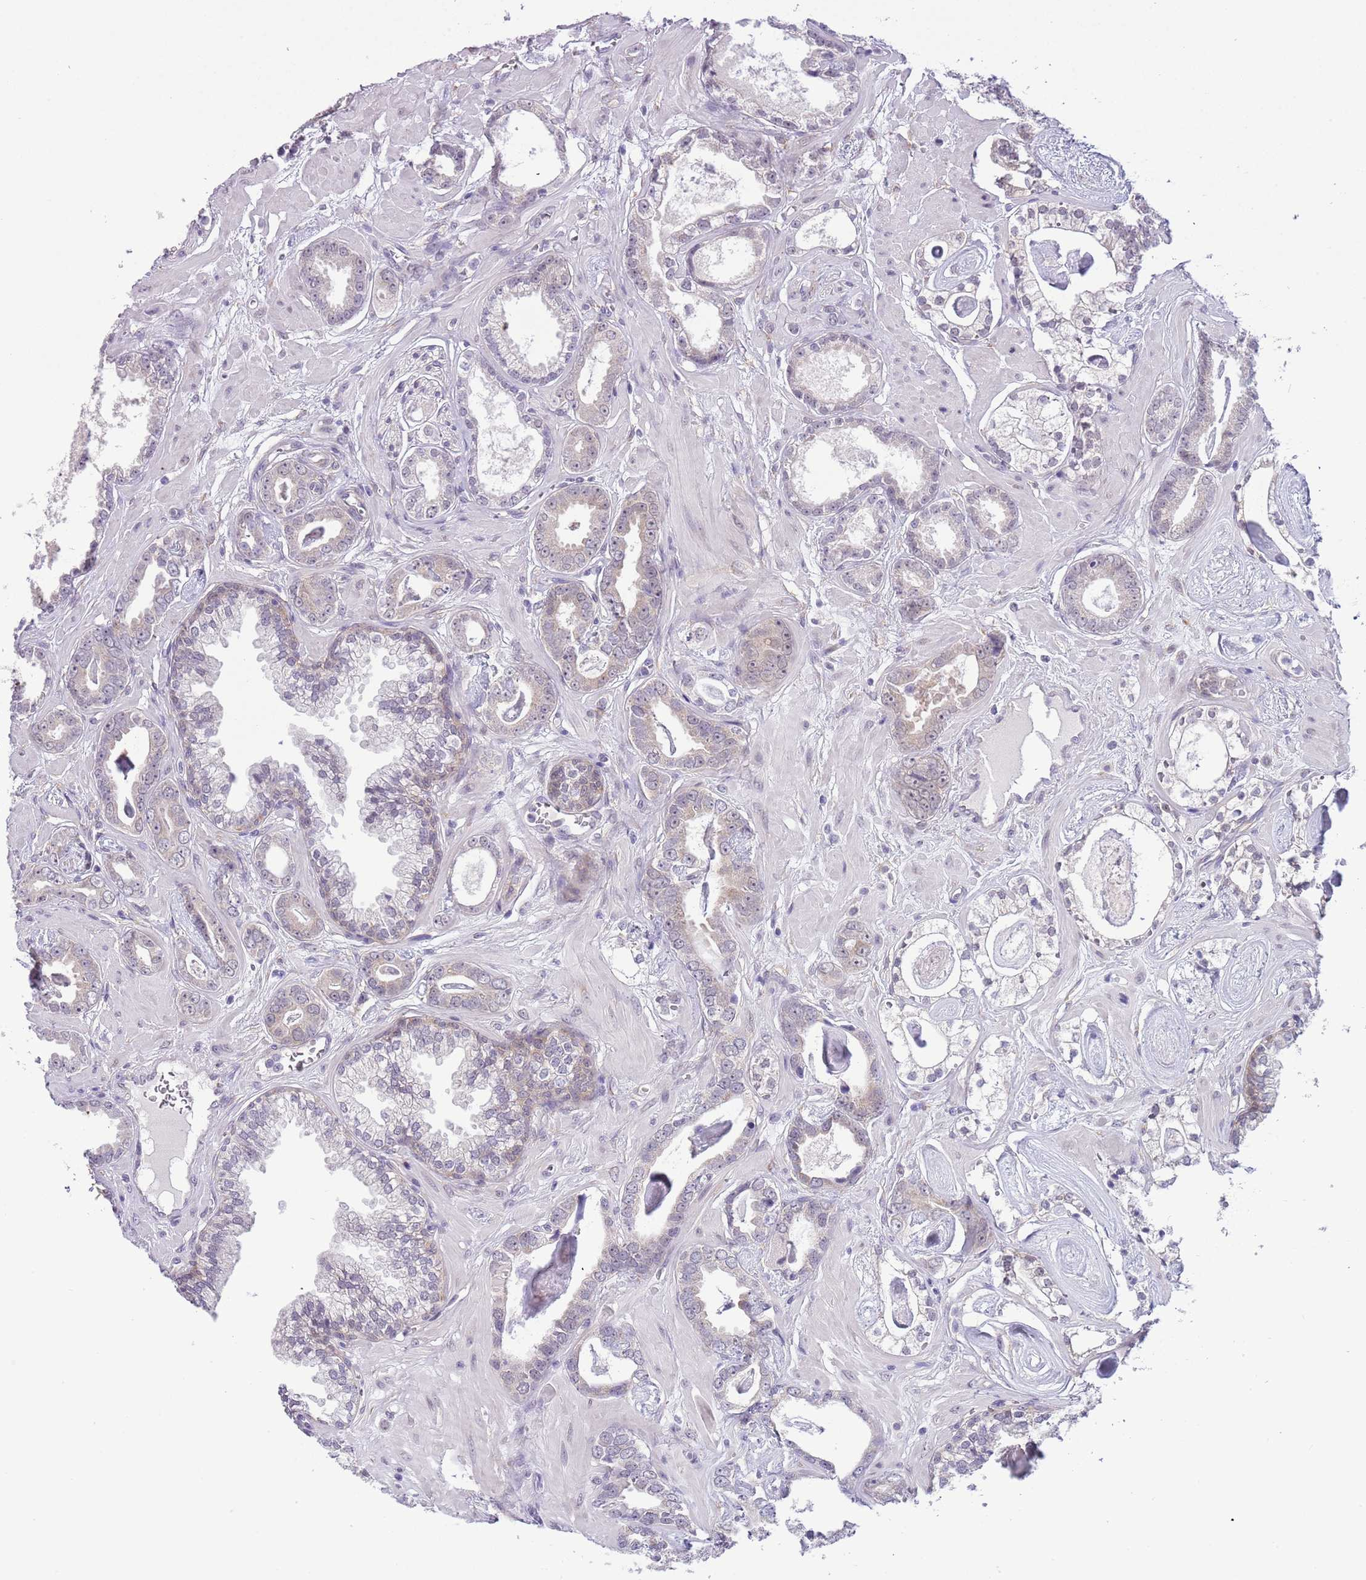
{"staining": {"intensity": "negative", "quantity": "none", "location": "none"}, "tissue": "prostate cancer", "cell_type": "Tumor cells", "image_type": "cancer", "snomed": [{"axis": "morphology", "description": "Adenocarcinoma, Low grade"}, {"axis": "topography", "description": "Prostate"}], "caption": "IHC image of prostate cancer (low-grade adenocarcinoma) stained for a protein (brown), which displays no expression in tumor cells.", "gene": "FAM120C", "patient": {"sex": "male", "age": 60}}